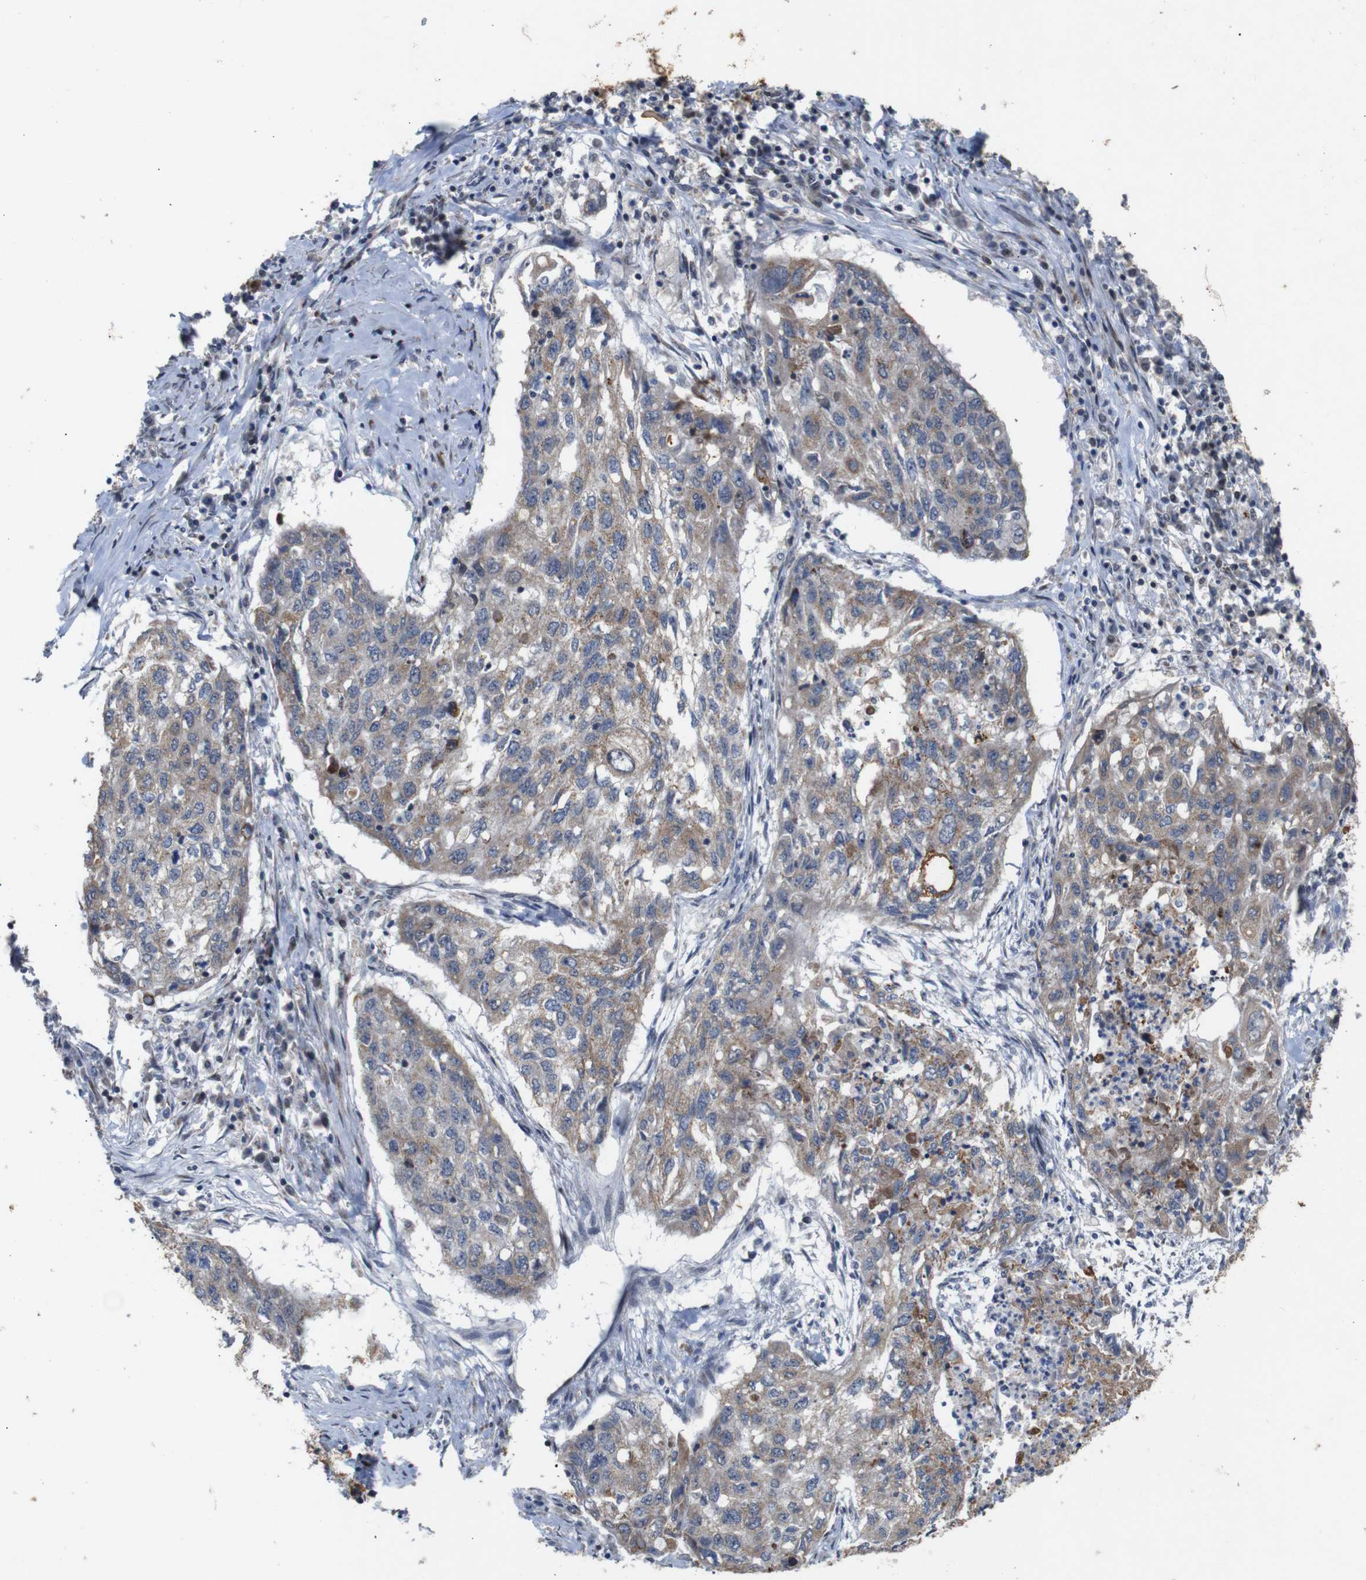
{"staining": {"intensity": "weak", "quantity": ">75%", "location": "cytoplasmic/membranous"}, "tissue": "lung cancer", "cell_type": "Tumor cells", "image_type": "cancer", "snomed": [{"axis": "morphology", "description": "Squamous cell carcinoma, NOS"}, {"axis": "topography", "description": "Lung"}], "caption": "Tumor cells reveal low levels of weak cytoplasmic/membranous positivity in approximately >75% of cells in lung cancer.", "gene": "ATP7B", "patient": {"sex": "female", "age": 63}}